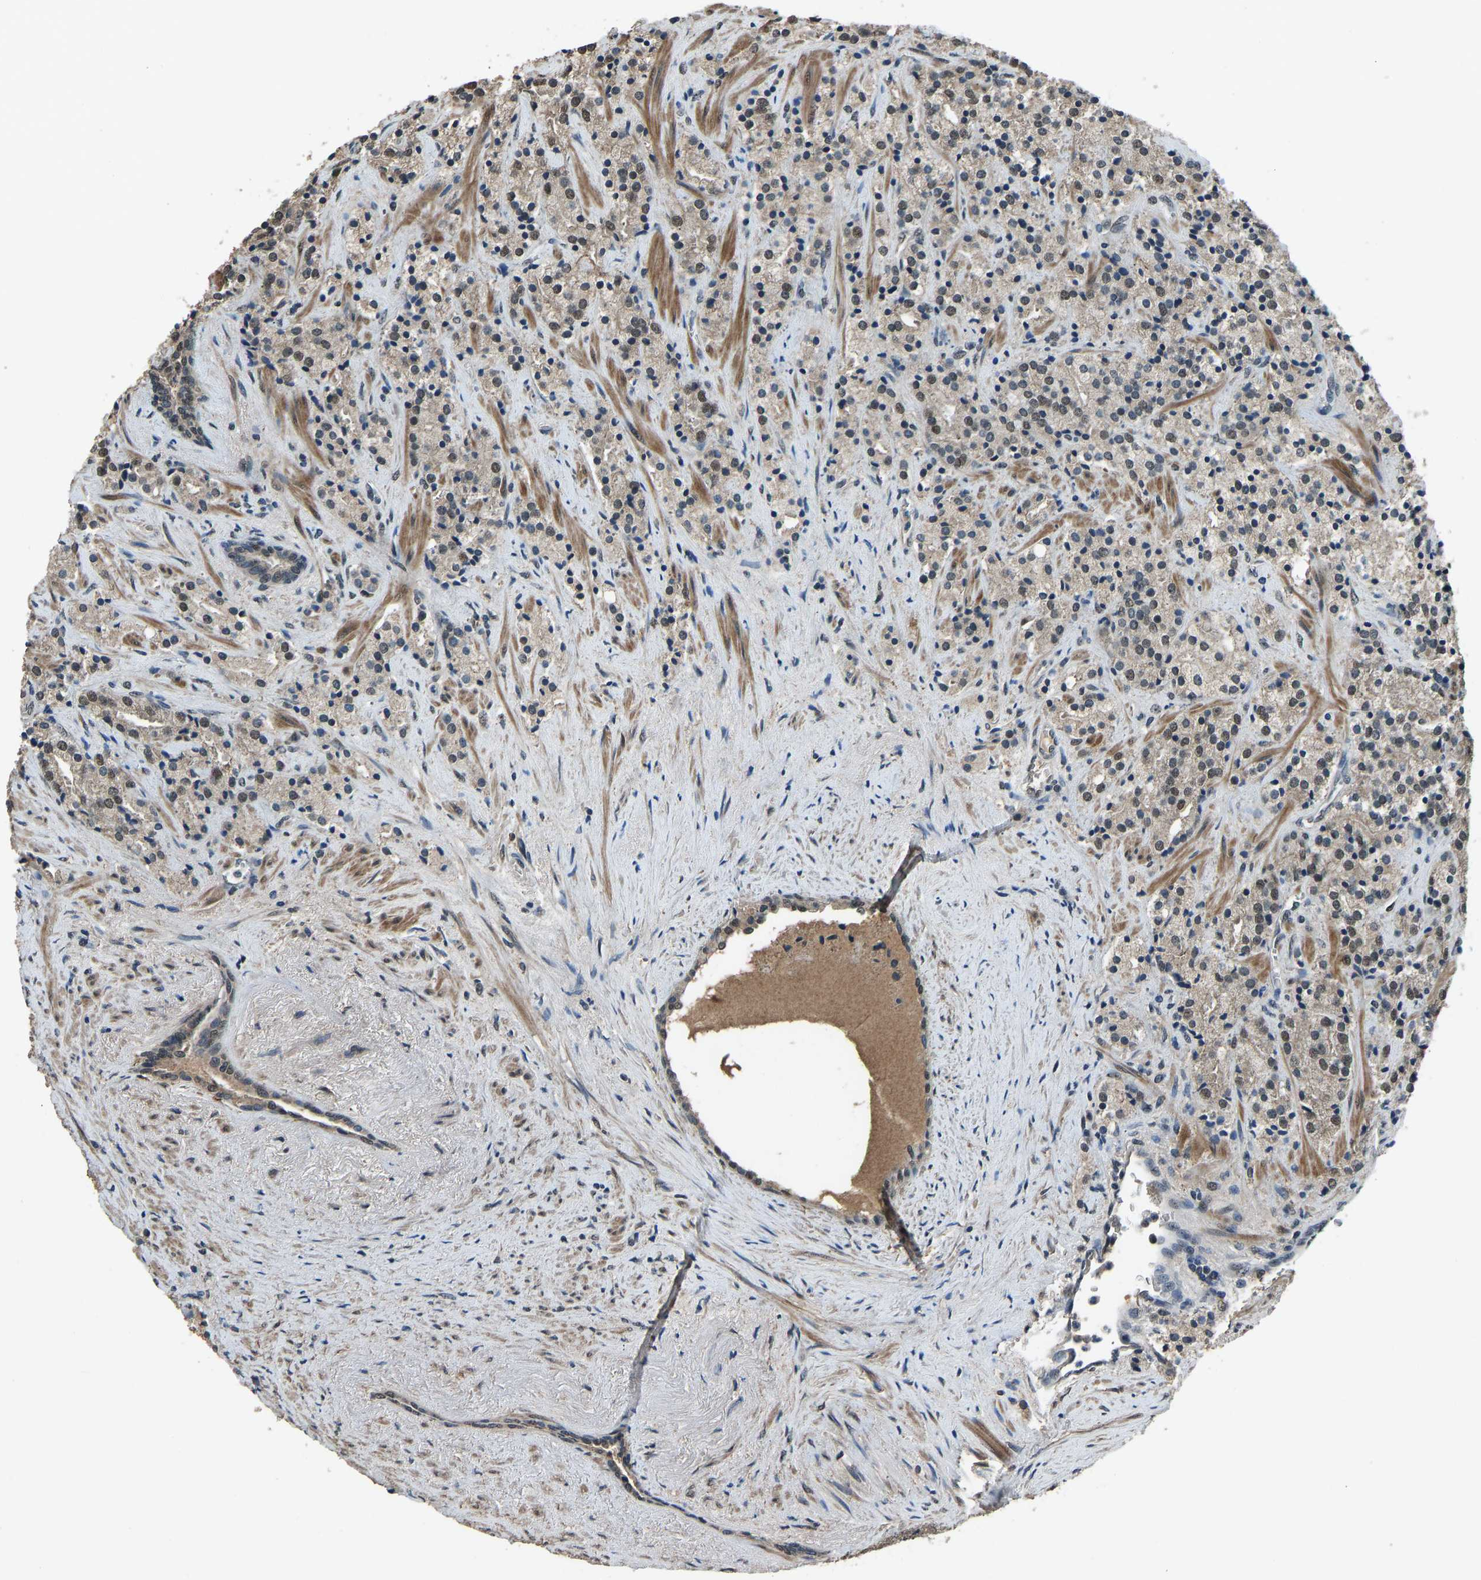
{"staining": {"intensity": "moderate", "quantity": ">75%", "location": "nuclear"}, "tissue": "prostate cancer", "cell_type": "Tumor cells", "image_type": "cancer", "snomed": [{"axis": "morphology", "description": "Adenocarcinoma, High grade"}, {"axis": "topography", "description": "Prostate"}], "caption": "Prostate cancer stained with IHC exhibits moderate nuclear staining in approximately >75% of tumor cells.", "gene": "TOX4", "patient": {"sex": "male", "age": 71}}